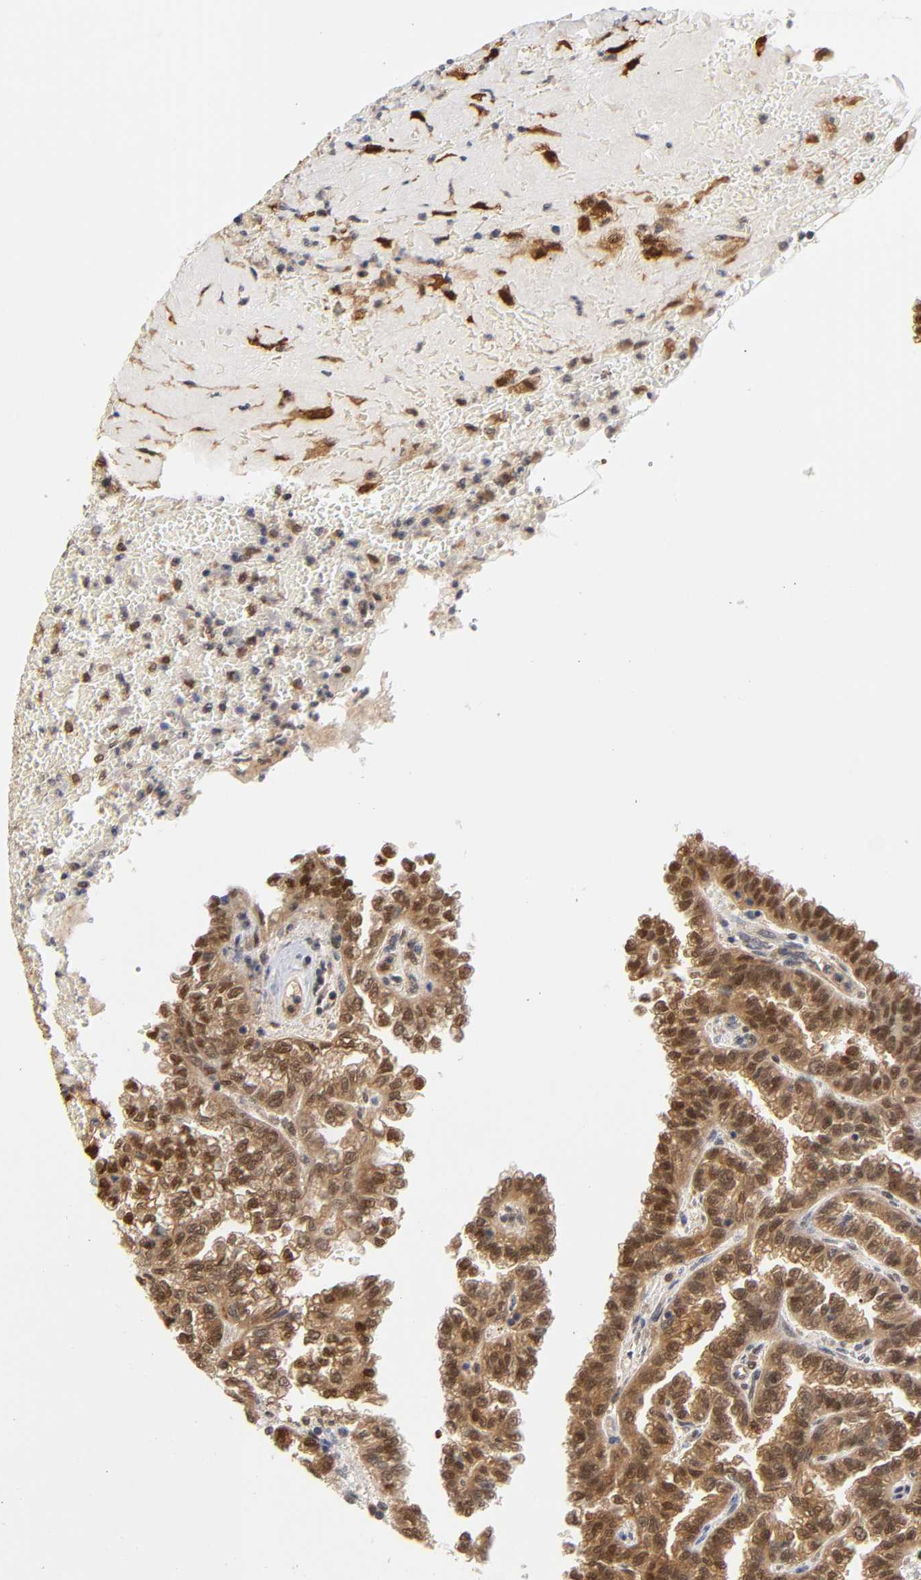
{"staining": {"intensity": "strong", "quantity": ">75%", "location": "cytoplasmic/membranous"}, "tissue": "renal cancer", "cell_type": "Tumor cells", "image_type": "cancer", "snomed": [{"axis": "morphology", "description": "Inflammation, NOS"}, {"axis": "morphology", "description": "Adenocarcinoma, NOS"}, {"axis": "topography", "description": "Kidney"}], "caption": "Tumor cells display high levels of strong cytoplasmic/membranous staining in about >75% of cells in human renal cancer (adenocarcinoma).", "gene": "DFFB", "patient": {"sex": "male", "age": 68}}